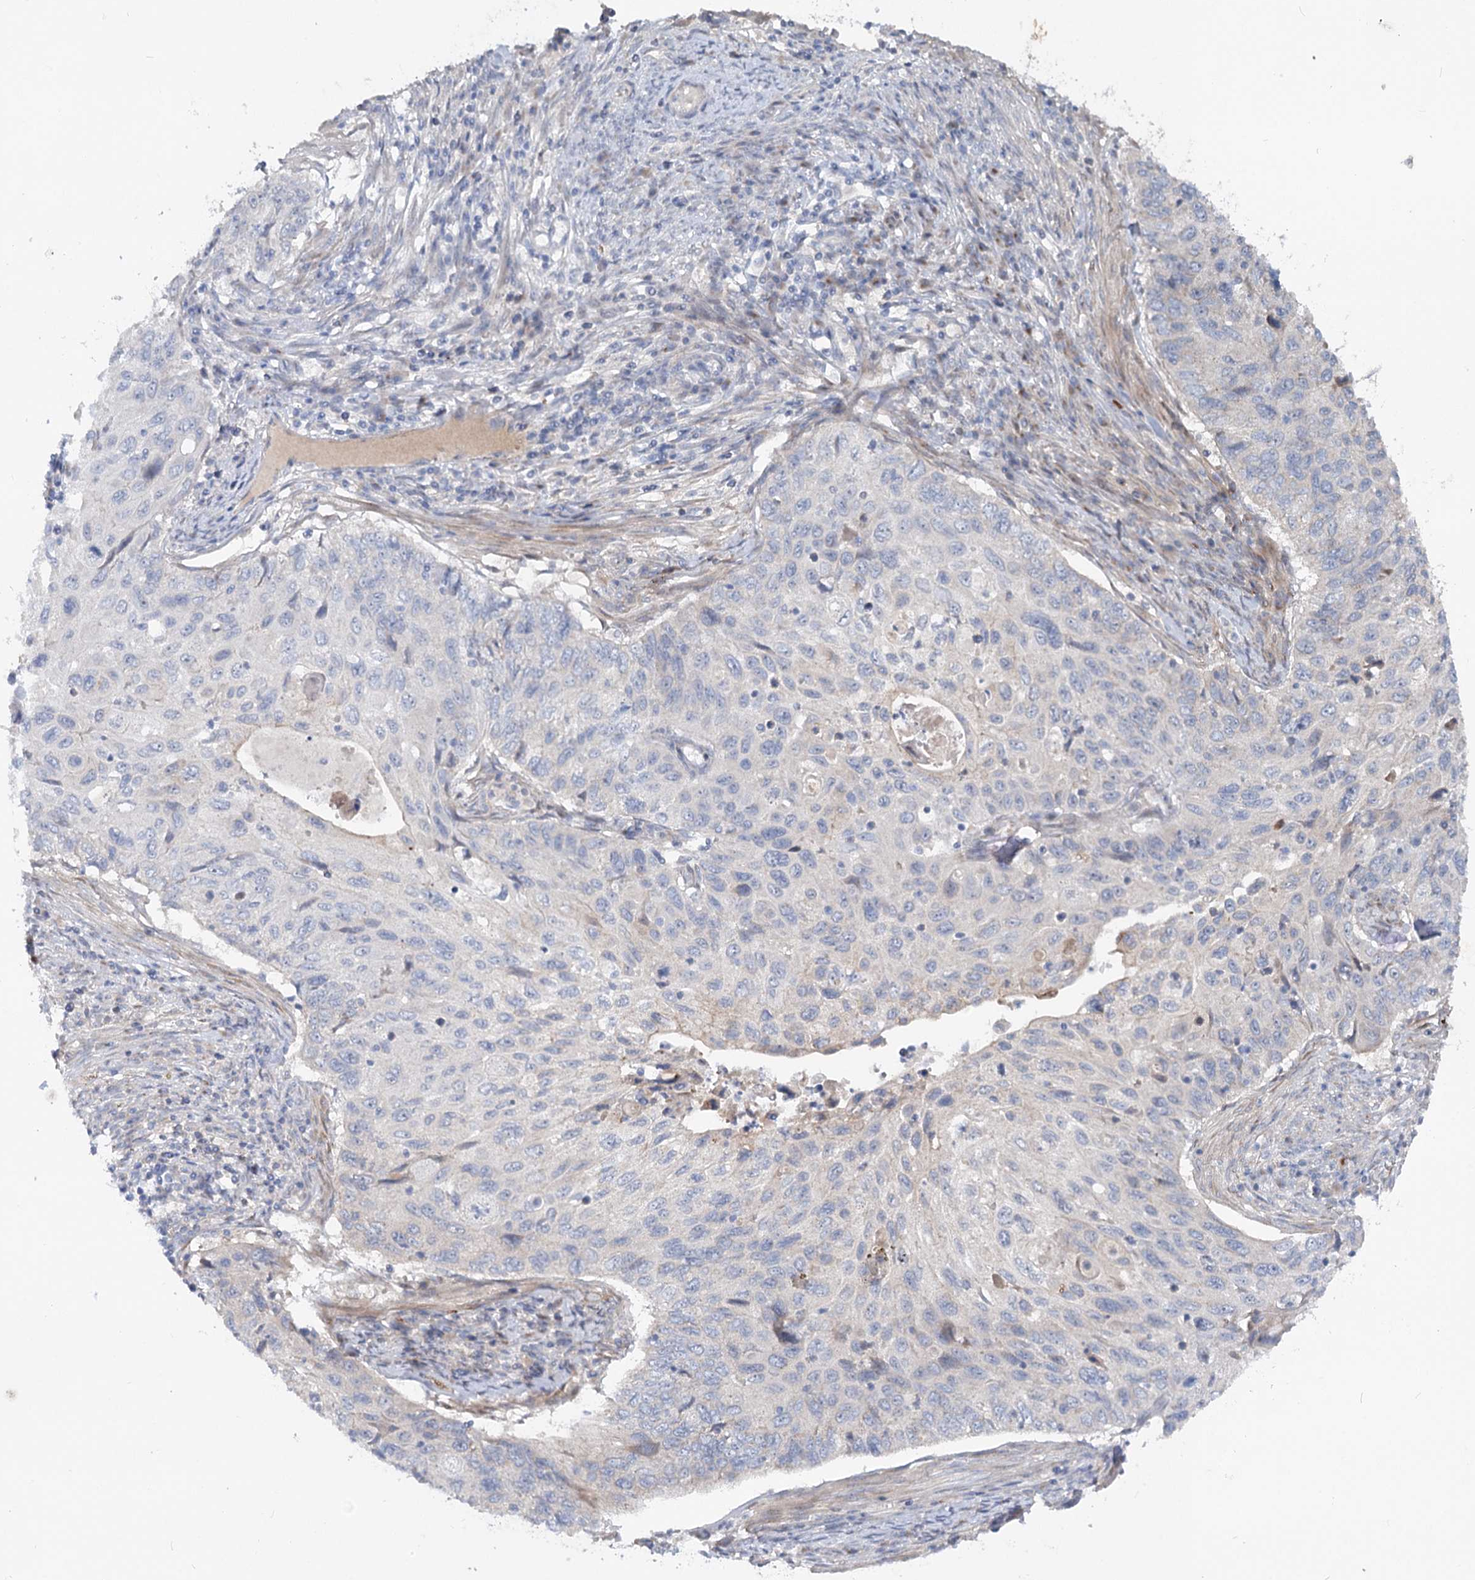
{"staining": {"intensity": "negative", "quantity": "none", "location": "none"}, "tissue": "cervical cancer", "cell_type": "Tumor cells", "image_type": "cancer", "snomed": [{"axis": "morphology", "description": "Squamous cell carcinoma, NOS"}, {"axis": "topography", "description": "Cervix"}], "caption": "Immunohistochemistry (IHC) micrograph of neoplastic tissue: human cervical squamous cell carcinoma stained with DAB demonstrates no significant protein expression in tumor cells.", "gene": "FGF19", "patient": {"sex": "female", "age": 70}}